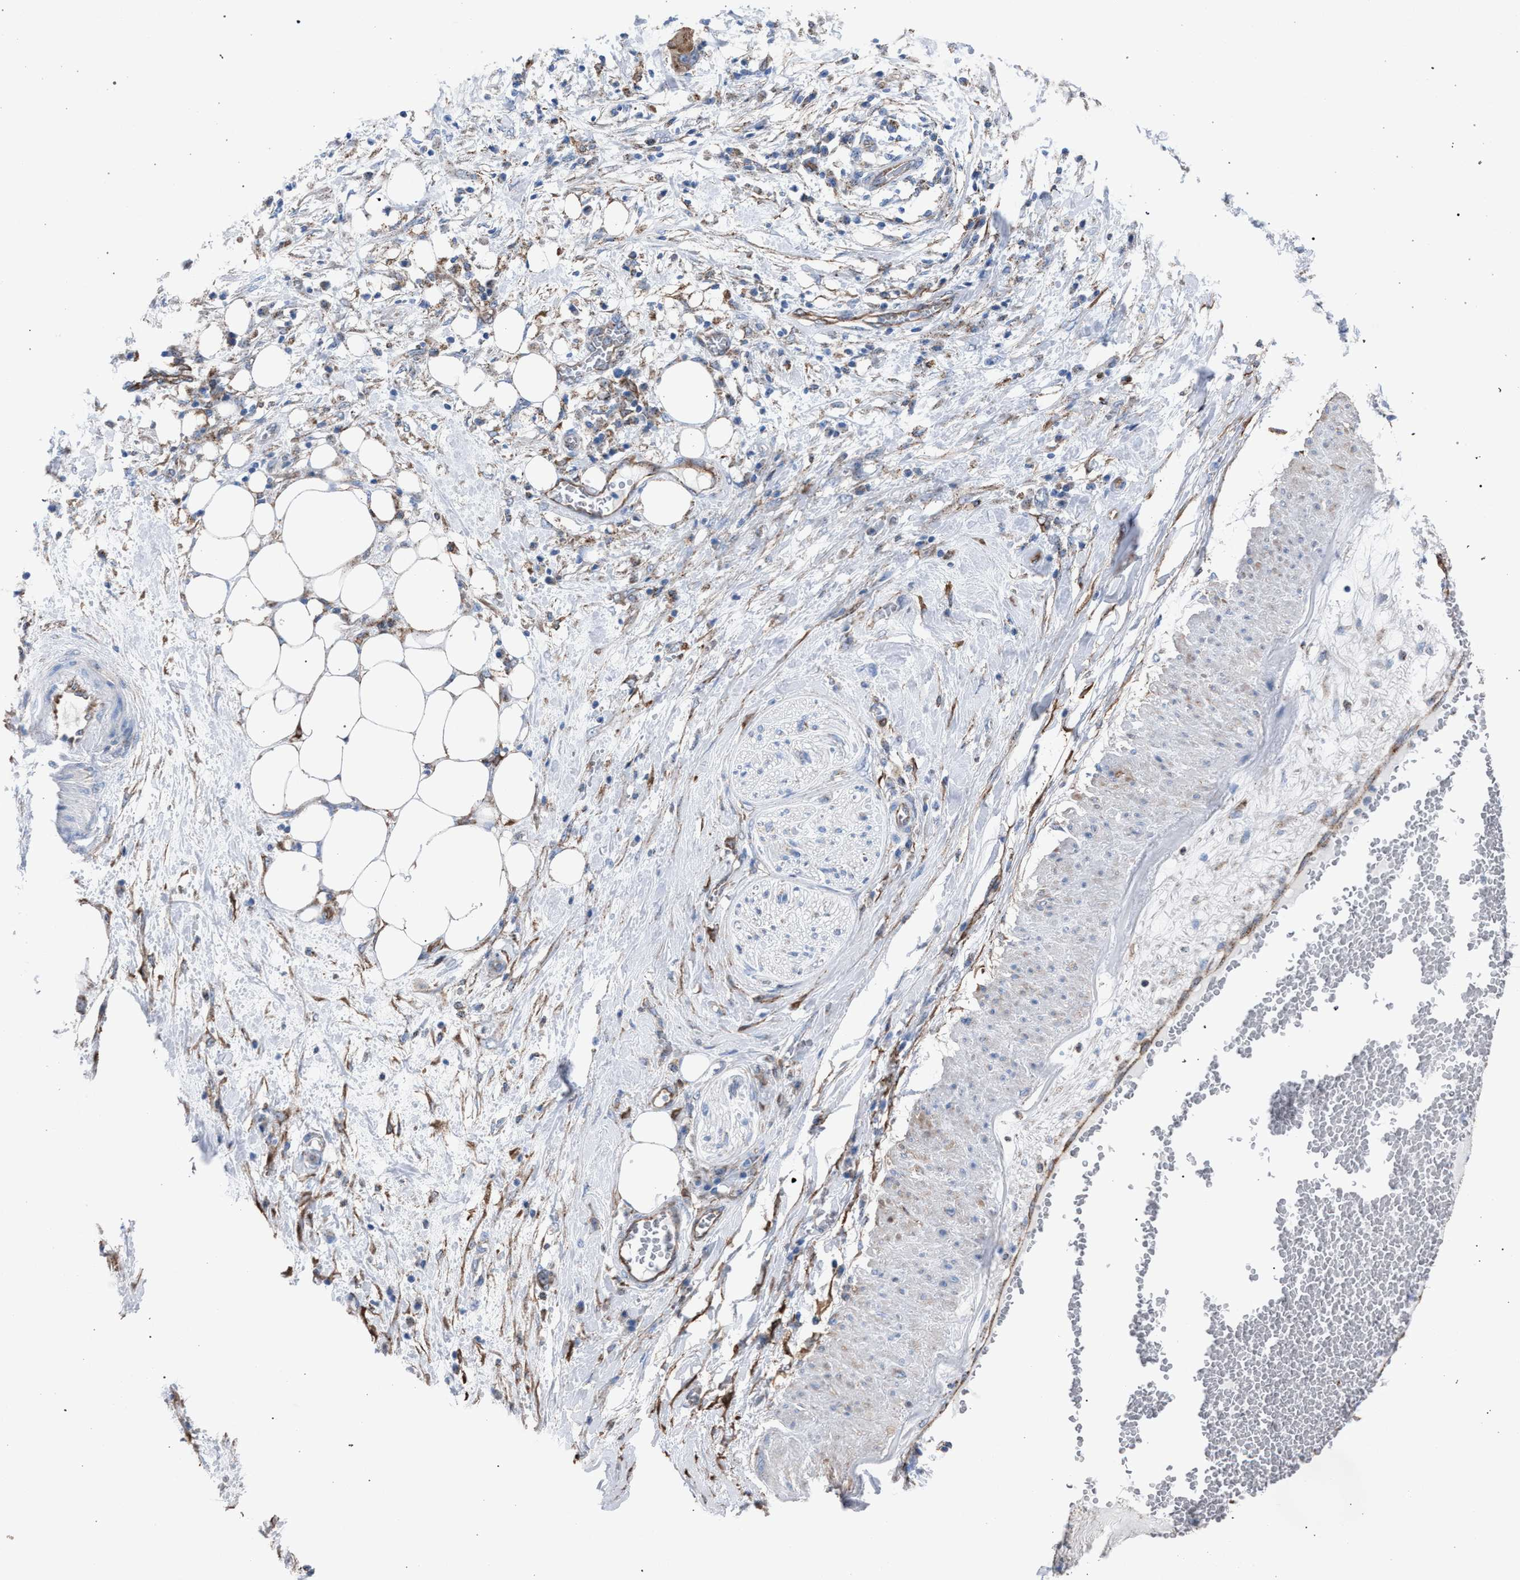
{"staining": {"intensity": "moderate", "quantity": ">75%", "location": "cytoplasmic/membranous"}, "tissue": "pancreatic cancer", "cell_type": "Tumor cells", "image_type": "cancer", "snomed": [{"axis": "morphology", "description": "Adenocarcinoma, NOS"}, {"axis": "topography", "description": "Pancreas"}], "caption": "Immunohistochemistry histopathology image of neoplastic tissue: pancreatic cancer stained using IHC exhibits medium levels of moderate protein expression localized specifically in the cytoplasmic/membranous of tumor cells, appearing as a cytoplasmic/membranous brown color.", "gene": "HSD17B4", "patient": {"sex": "female", "age": 78}}